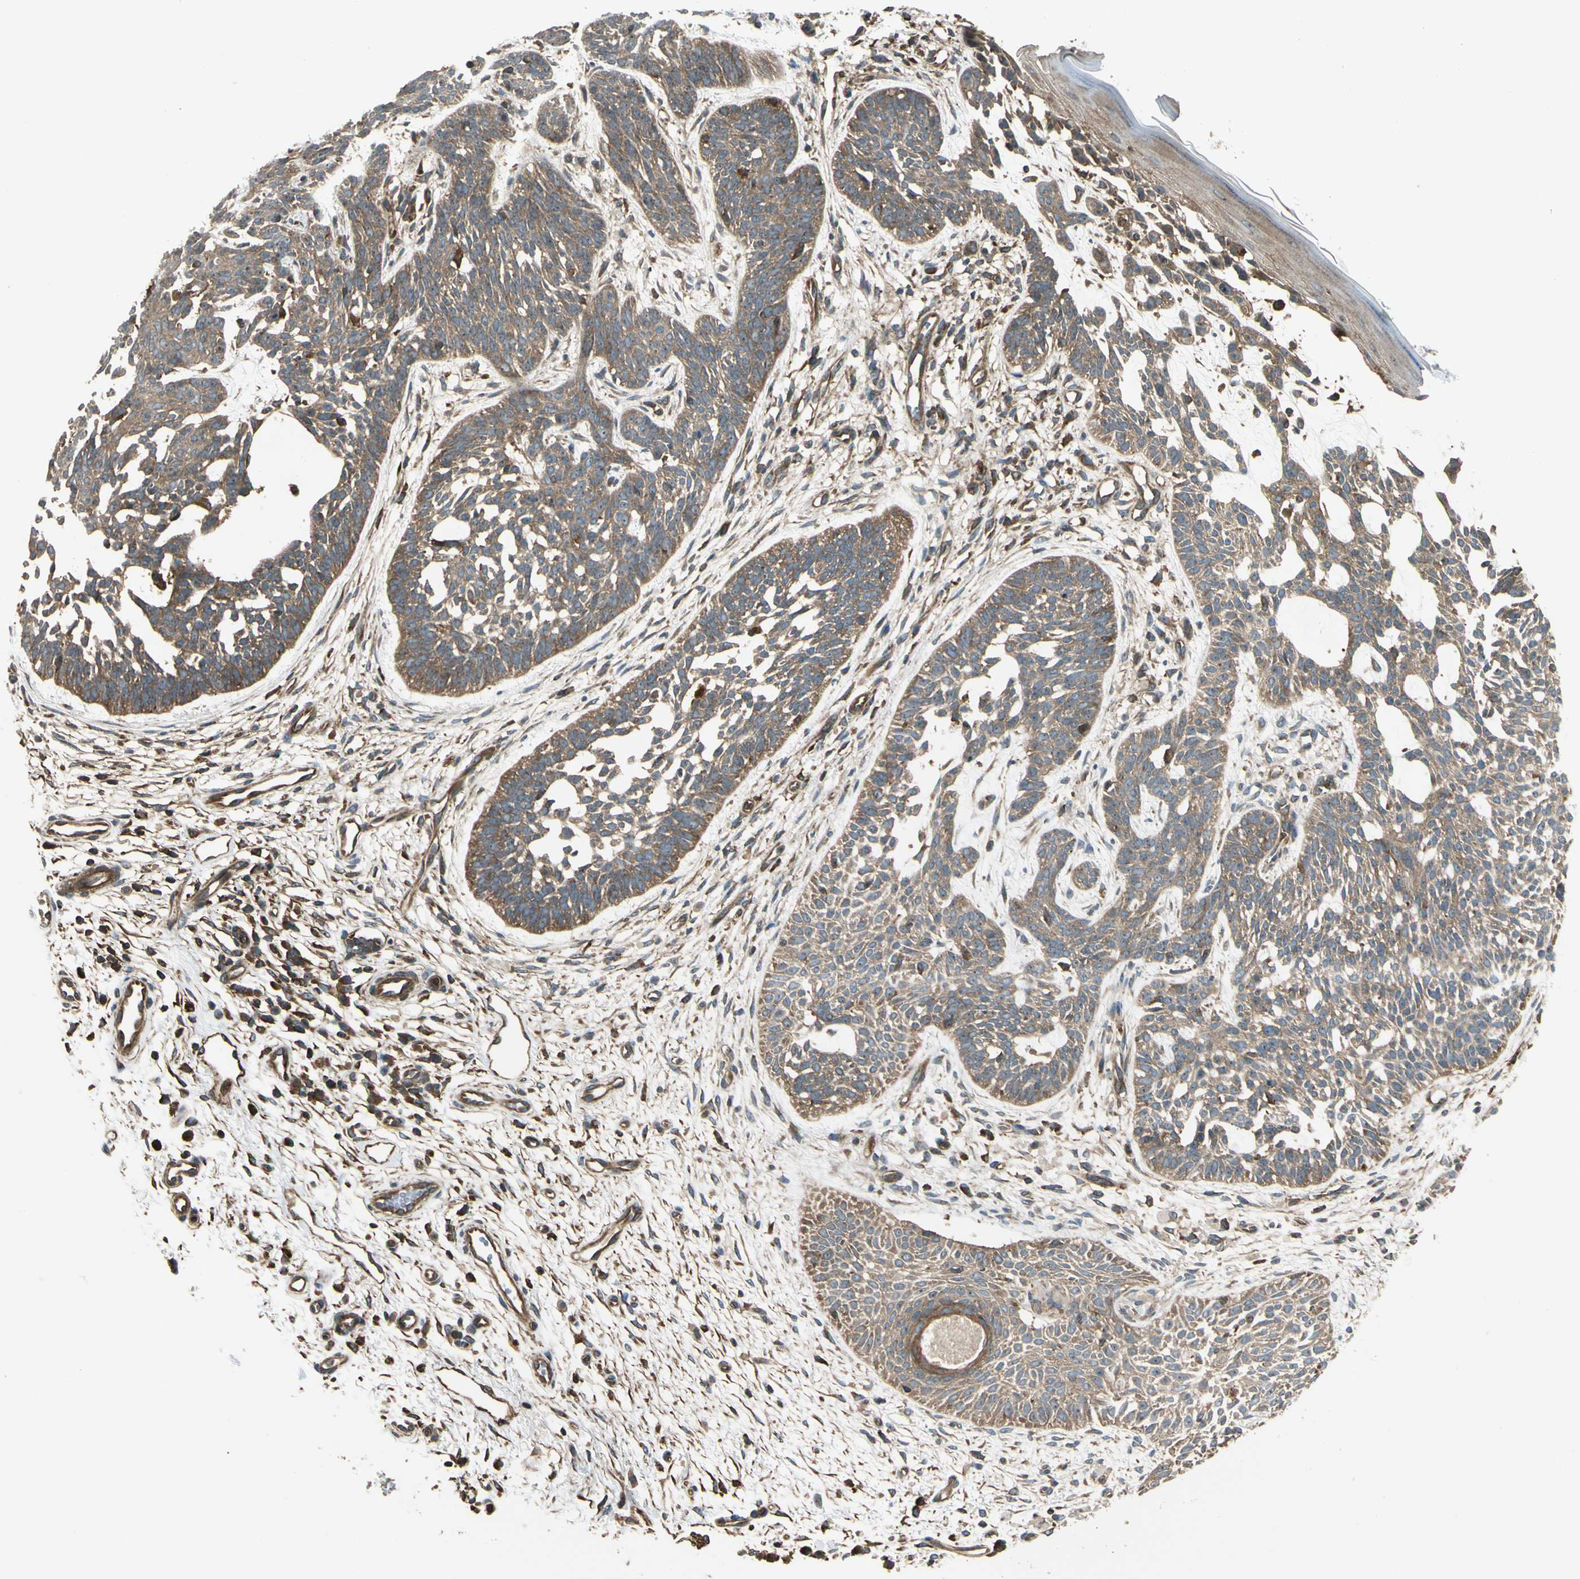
{"staining": {"intensity": "moderate", "quantity": ">75%", "location": "cytoplasmic/membranous"}, "tissue": "skin cancer", "cell_type": "Tumor cells", "image_type": "cancer", "snomed": [{"axis": "morphology", "description": "Normal tissue, NOS"}, {"axis": "morphology", "description": "Basal cell carcinoma"}, {"axis": "topography", "description": "Skin"}], "caption": "Immunohistochemical staining of human skin cancer (basal cell carcinoma) reveals medium levels of moderate cytoplasmic/membranous protein expression in about >75% of tumor cells.", "gene": "FKBP15", "patient": {"sex": "female", "age": 69}}